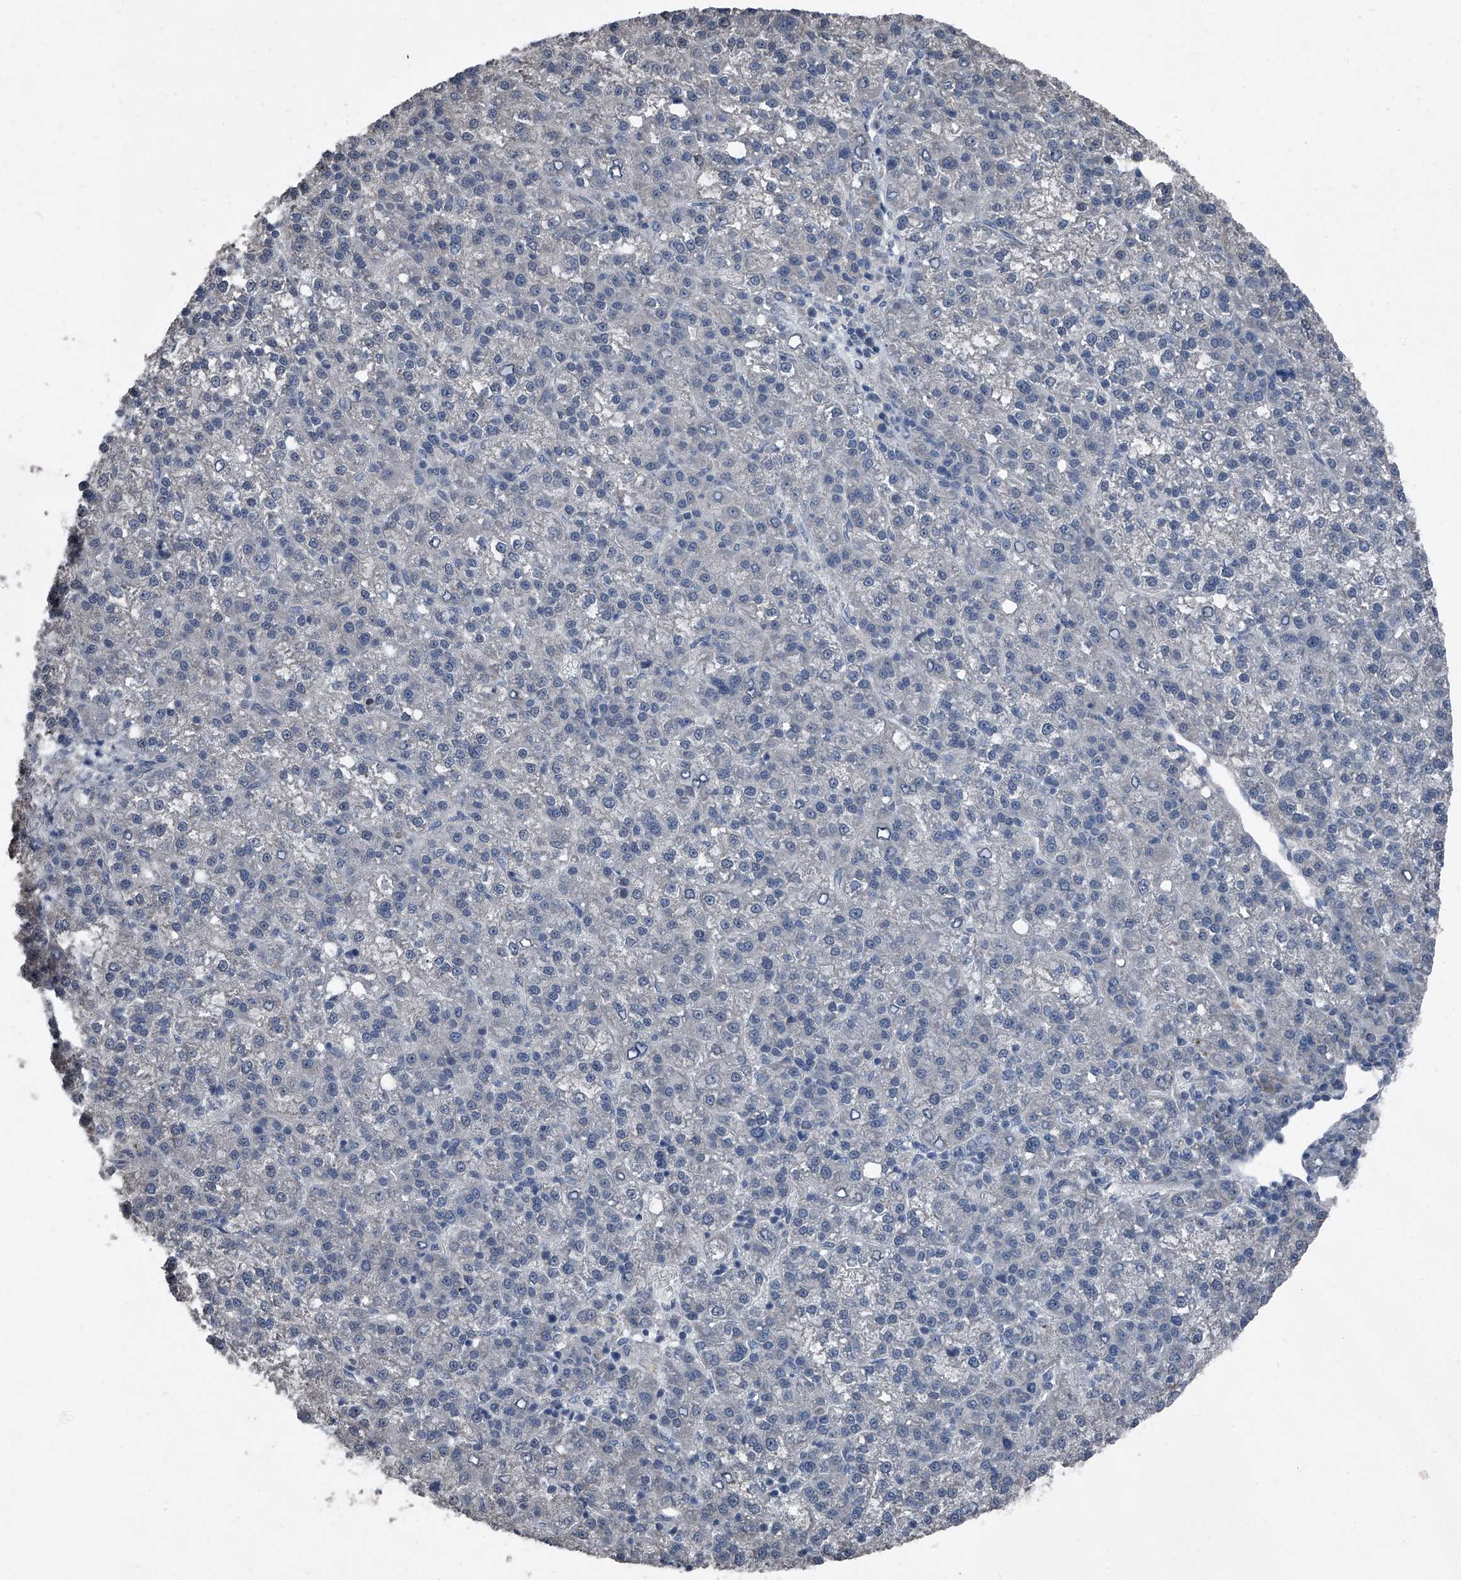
{"staining": {"intensity": "negative", "quantity": "none", "location": "none"}, "tissue": "liver cancer", "cell_type": "Tumor cells", "image_type": "cancer", "snomed": [{"axis": "morphology", "description": "Carcinoma, Hepatocellular, NOS"}, {"axis": "topography", "description": "Liver"}], "caption": "Immunohistochemistry (IHC) histopathology image of neoplastic tissue: human hepatocellular carcinoma (liver) stained with DAB reveals no significant protein positivity in tumor cells.", "gene": "HEPHL1", "patient": {"sex": "female", "age": 58}}